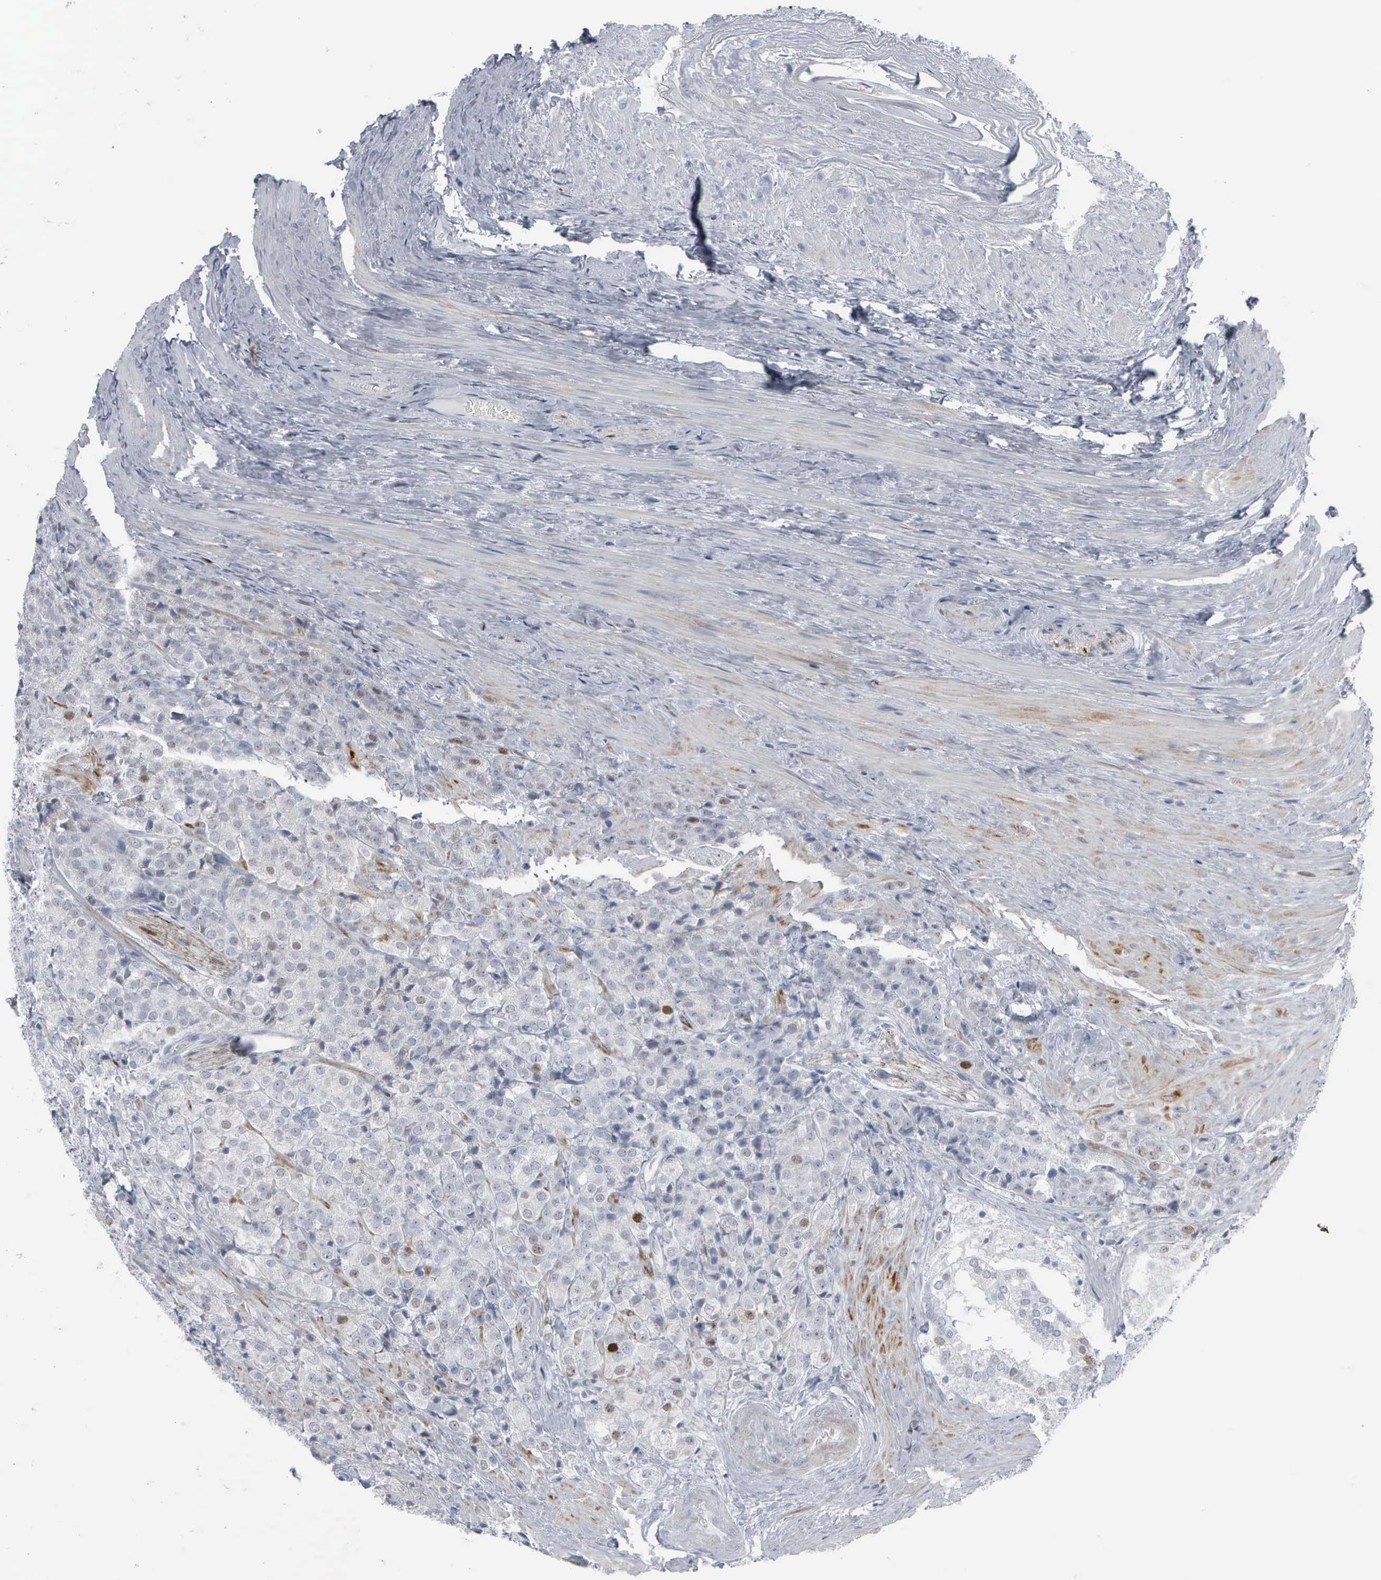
{"staining": {"intensity": "negative", "quantity": "none", "location": "none"}, "tissue": "prostate cancer", "cell_type": "Tumor cells", "image_type": "cancer", "snomed": [{"axis": "morphology", "description": "Adenocarcinoma, Medium grade"}, {"axis": "topography", "description": "Prostate"}], "caption": "The micrograph shows no staining of tumor cells in adenocarcinoma (medium-grade) (prostate).", "gene": "CCND3", "patient": {"sex": "male", "age": 70}}